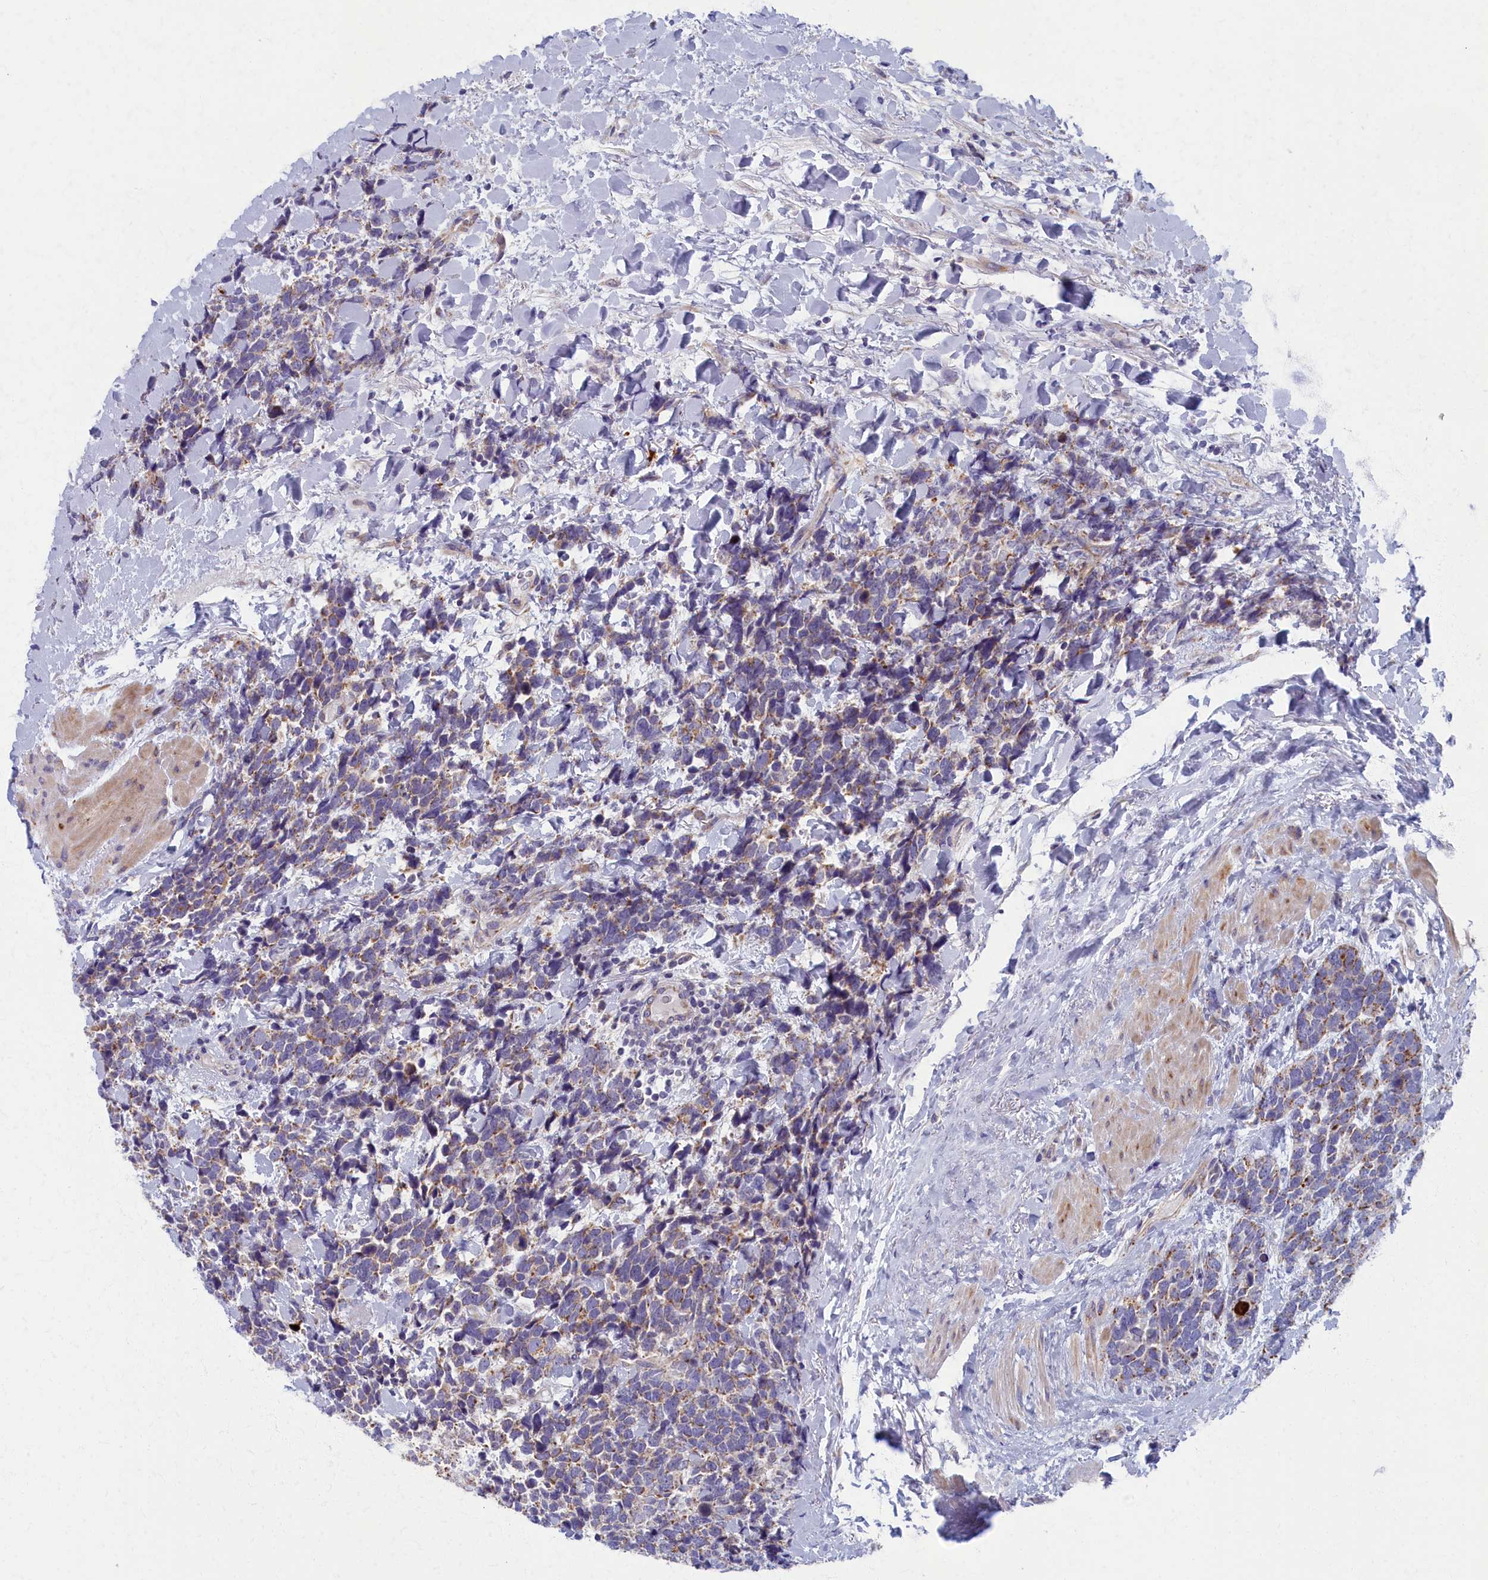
{"staining": {"intensity": "moderate", "quantity": "<25%", "location": "cytoplasmic/membranous"}, "tissue": "urothelial cancer", "cell_type": "Tumor cells", "image_type": "cancer", "snomed": [{"axis": "morphology", "description": "Urothelial carcinoma, High grade"}, {"axis": "topography", "description": "Urinary bladder"}], "caption": "A photomicrograph showing moderate cytoplasmic/membranous positivity in approximately <25% of tumor cells in urothelial cancer, as visualized by brown immunohistochemical staining.", "gene": "MRPS25", "patient": {"sex": "female", "age": 82}}